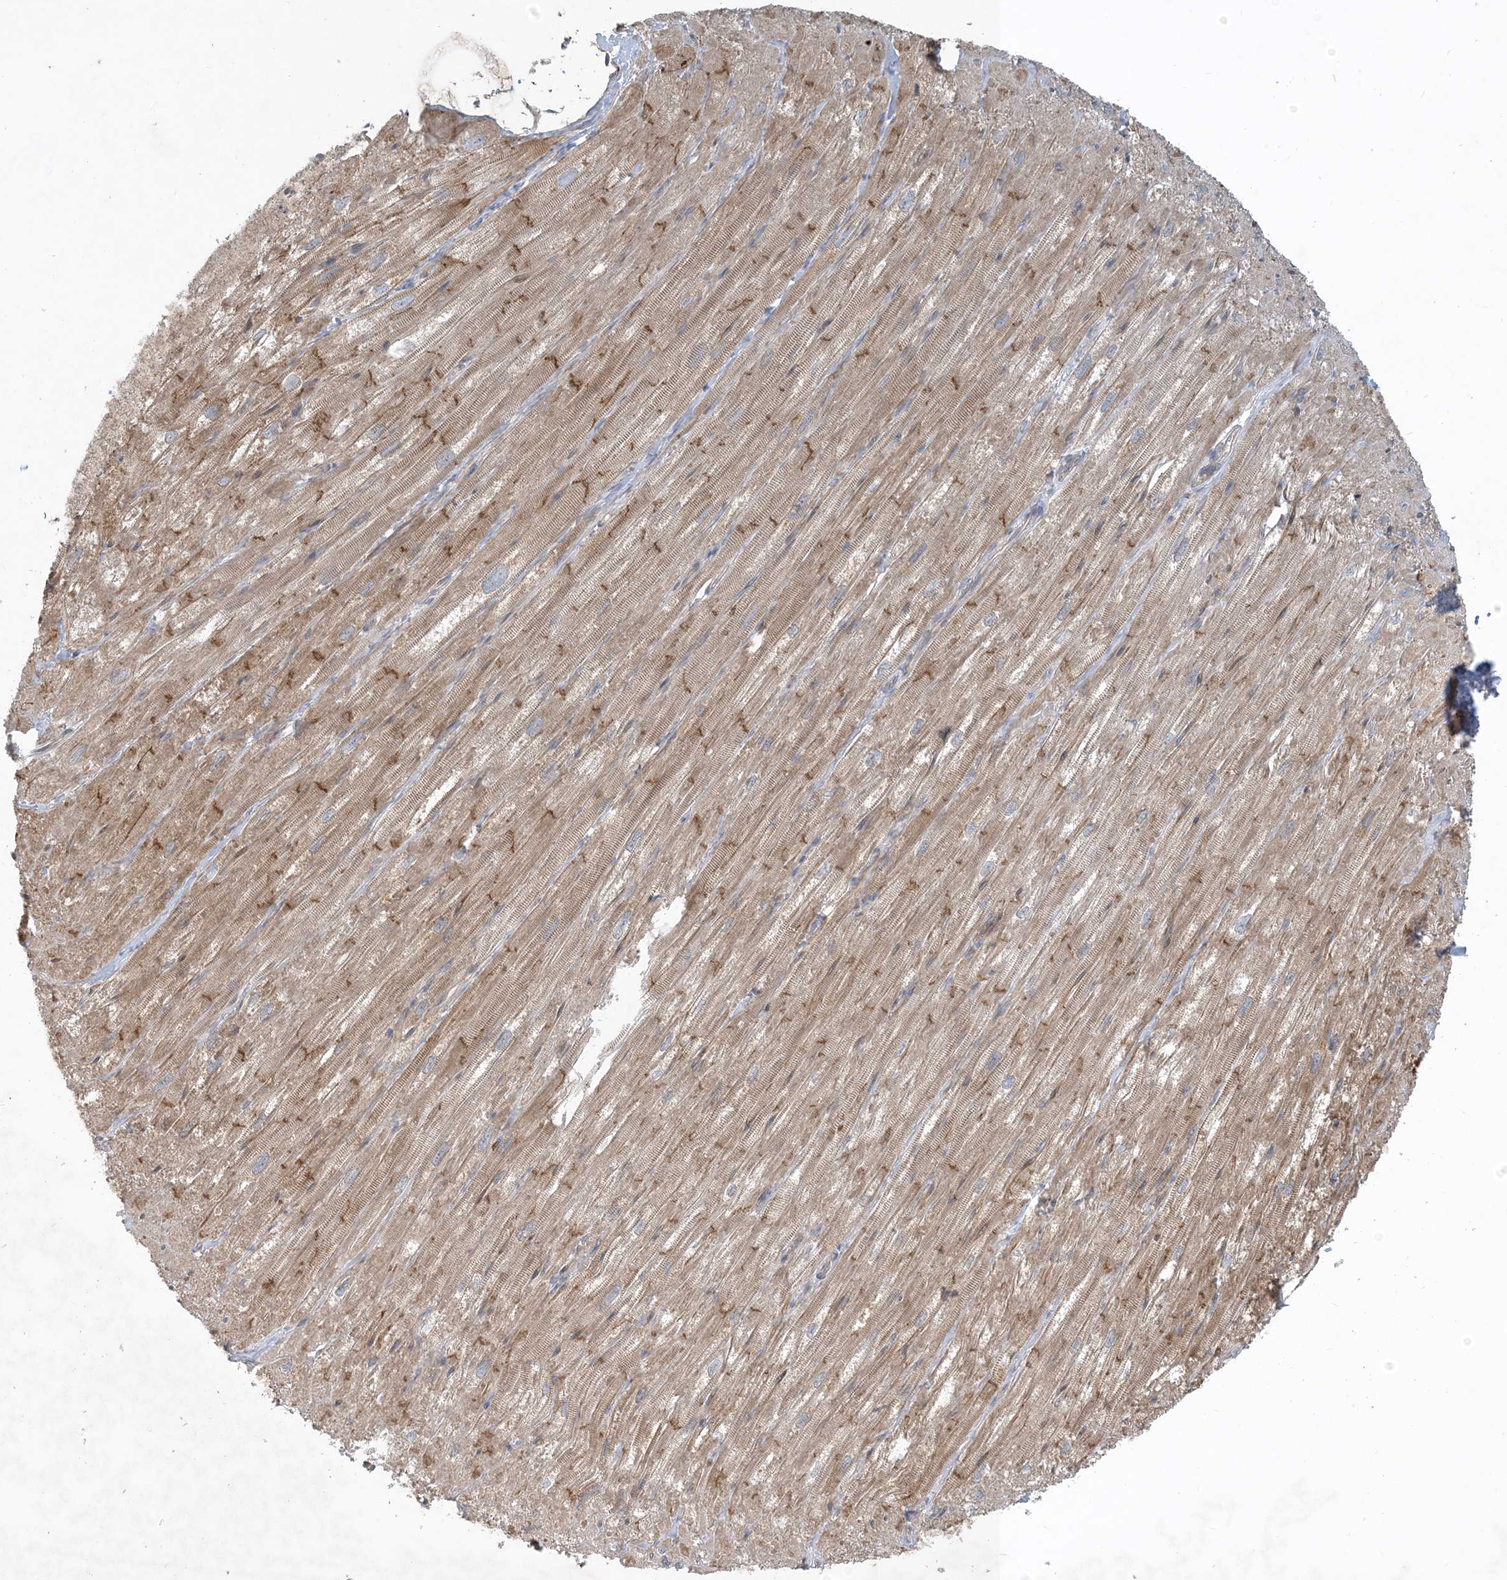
{"staining": {"intensity": "moderate", "quantity": "25%-75%", "location": "cytoplasmic/membranous"}, "tissue": "heart muscle", "cell_type": "Cardiomyocytes", "image_type": "normal", "snomed": [{"axis": "morphology", "description": "Normal tissue, NOS"}, {"axis": "topography", "description": "Heart"}], "caption": "Protein staining by immunohistochemistry exhibits moderate cytoplasmic/membranous expression in about 25%-75% of cardiomyocytes in normal heart muscle. (DAB (3,3'-diaminobenzidine) = brown stain, brightfield microscopy at high magnification).", "gene": "CDS1", "patient": {"sex": "male", "age": 50}}